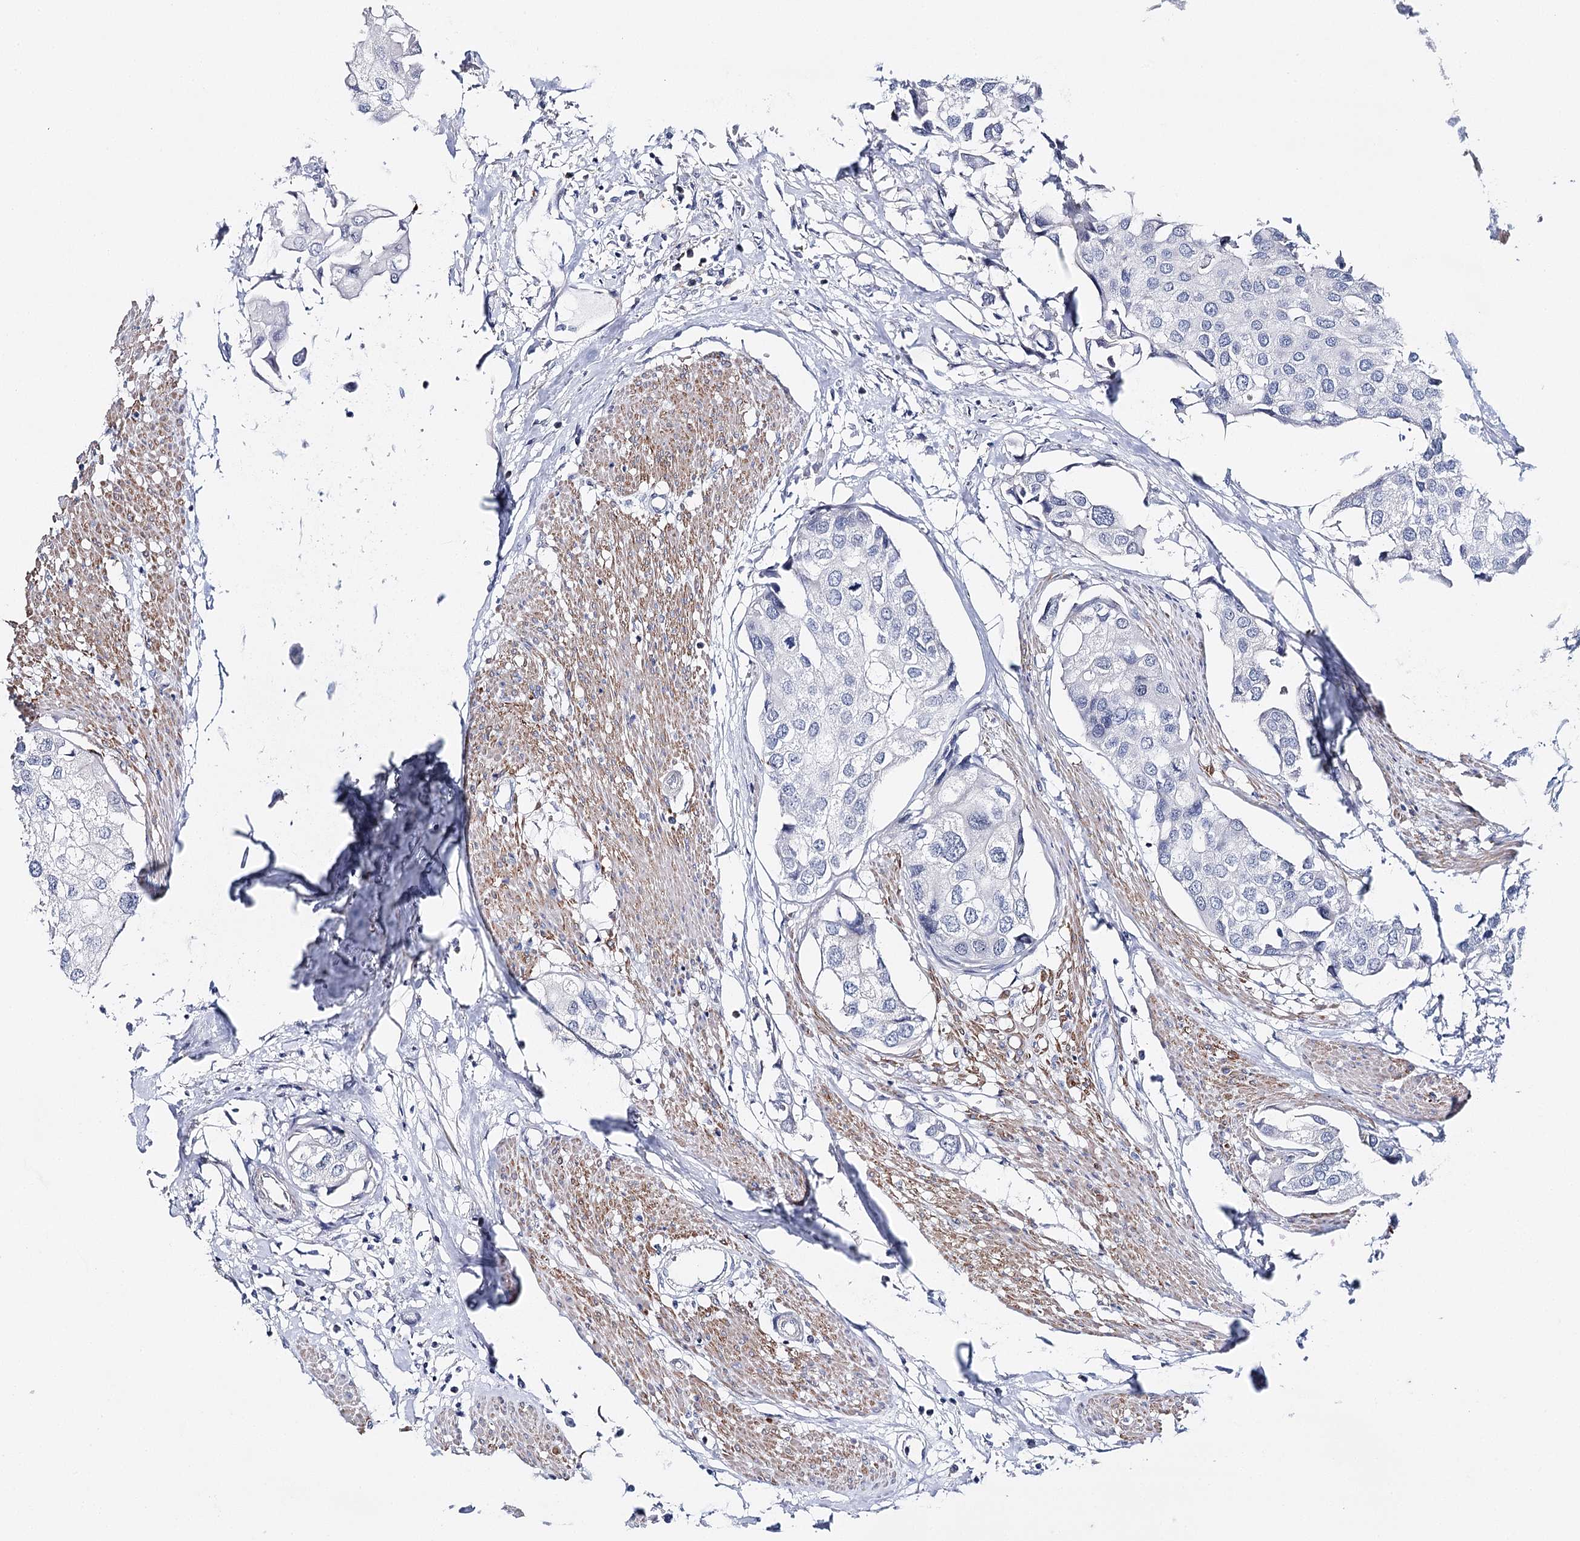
{"staining": {"intensity": "negative", "quantity": "none", "location": "none"}, "tissue": "urothelial cancer", "cell_type": "Tumor cells", "image_type": "cancer", "snomed": [{"axis": "morphology", "description": "Urothelial carcinoma, High grade"}, {"axis": "topography", "description": "Urinary bladder"}], "caption": "Tumor cells are negative for protein expression in human urothelial carcinoma (high-grade).", "gene": "AGXT2", "patient": {"sex": "male", "age": 64}}